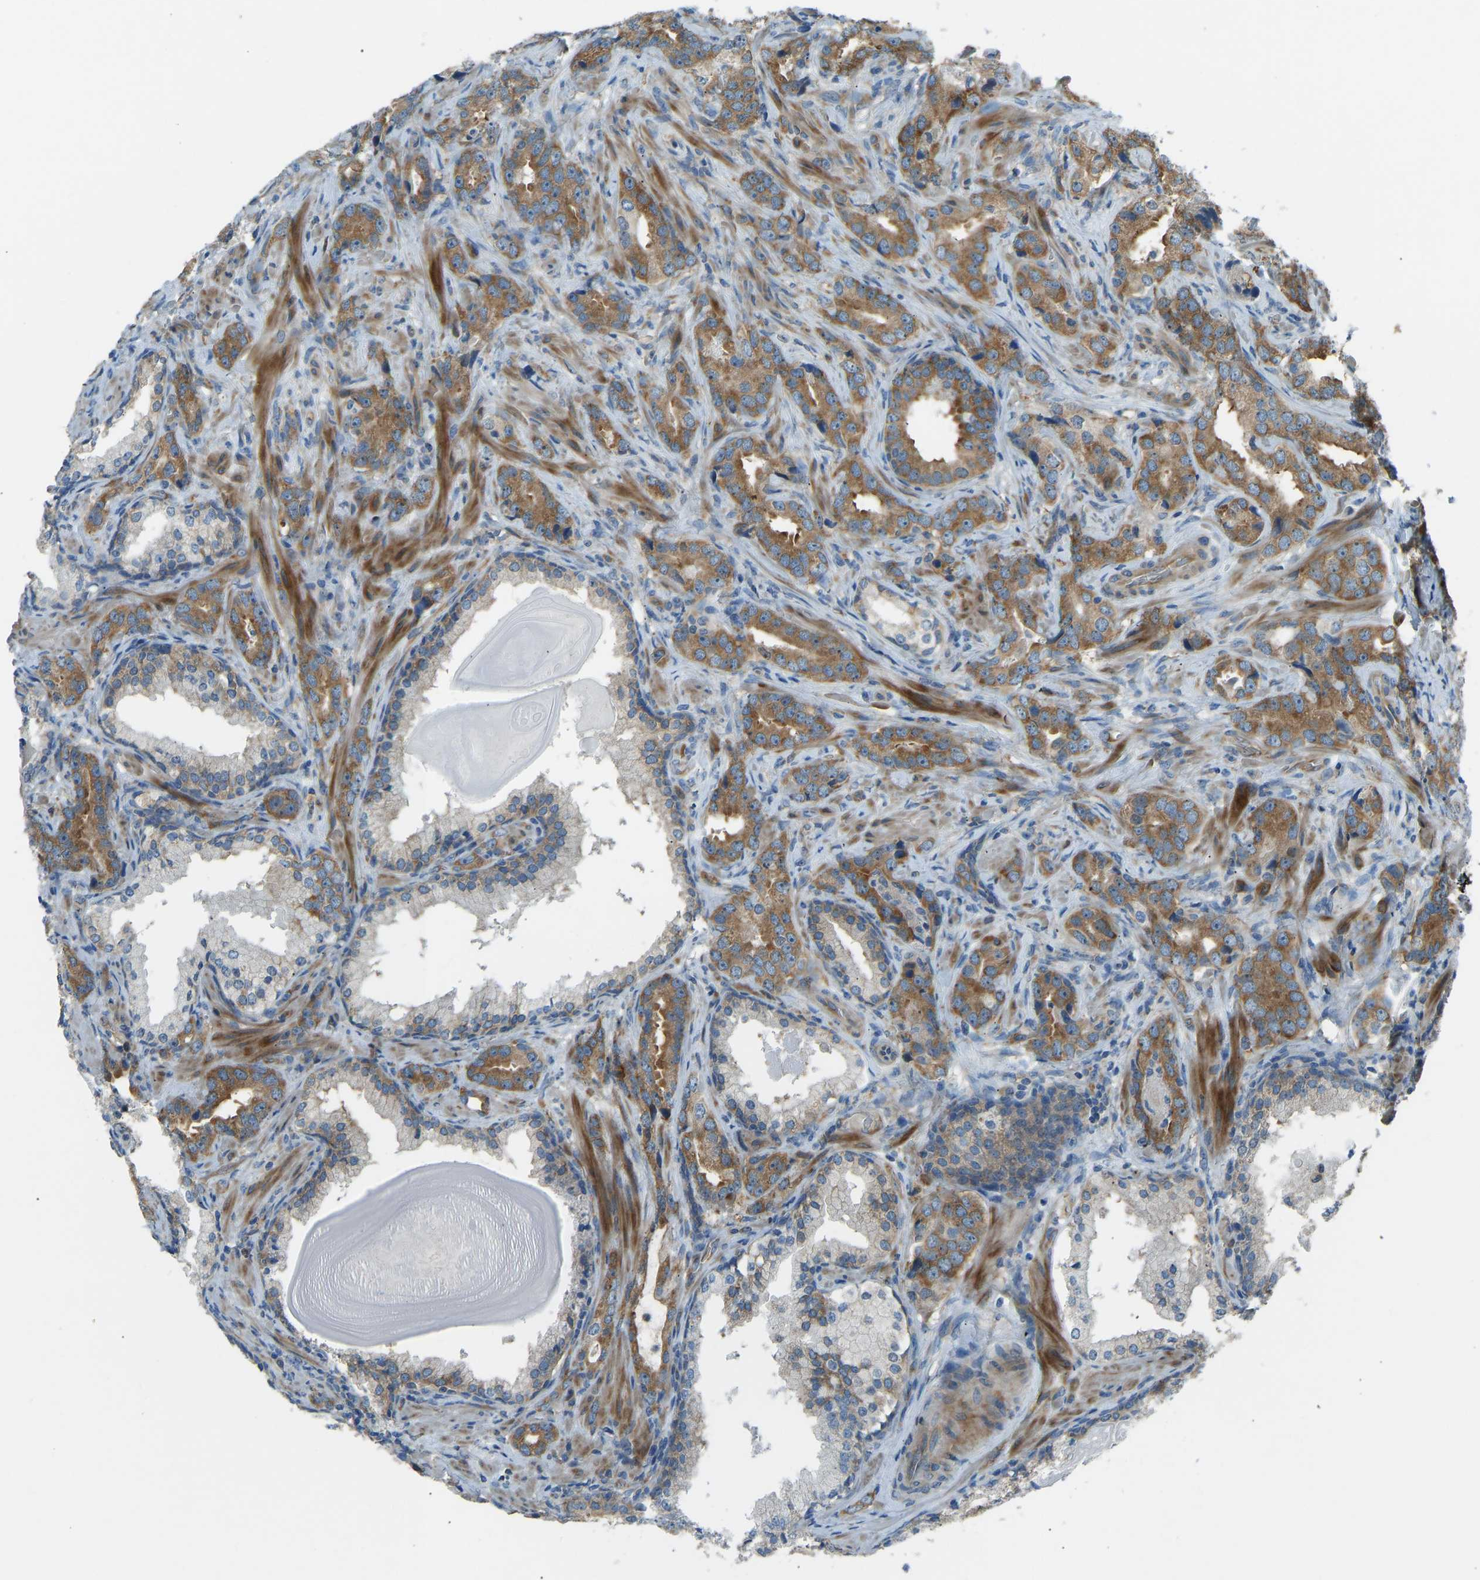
{"staining": {"intensity": "moderate", "quantity": ">75%", "location": "cytoplasmic/membranous"}, "tissue": "prostate cancer", "cell_type": "Tumor cells", "image_type": "cancer", "snomed": [{"axis": "morphology", "description": "Adenocarcinoma, High grade"}, {"axis": "topography", "description": "Prostate"}], "caption": "A brown stain labels moderate cytoplasmic/membranous staining of a protein in human prostate cancer tumor cells.", "gene": "STAU2", "patient": {"sex": "male", "age": 63}}